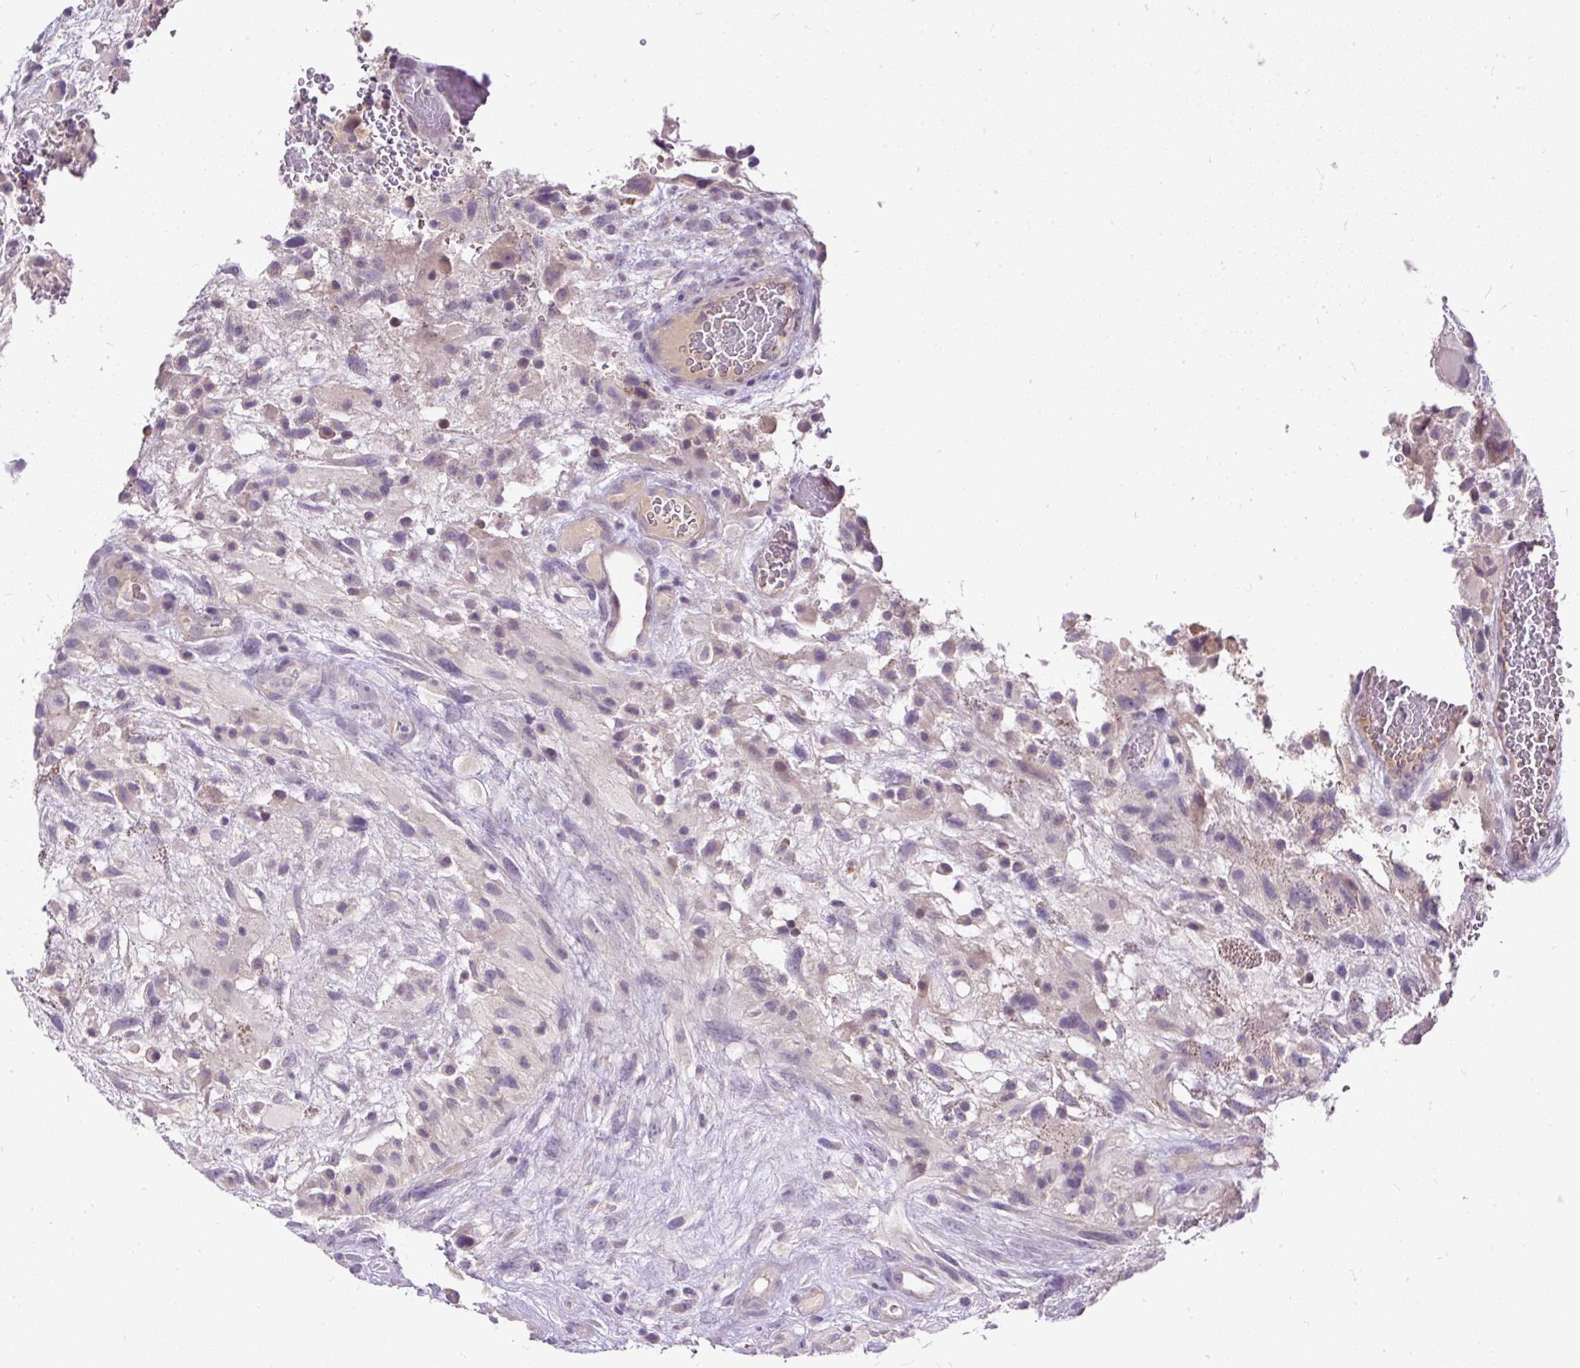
{"staining": {"intensity": "negative", "quantity": "none", "location": "none"}, "tissue": "glioma", "cell_type": "Tumor cells", "image_type": "cancer", "snomed": [{"axis": "morphology", "description": "Glioma, malignant, High grade"}, {"axis": "topography", "description": "Brain"}], "caption": "An image of human malignant glioma (high-grade) is negative for staining in tumor cells. (Brightfield microscopy of DAB (3,3'-diaminobenzidine) immunohistochemistry at high magnification).", "gene": "KRTAP20-3", "patient": {"sex": "male", "age": 61}}